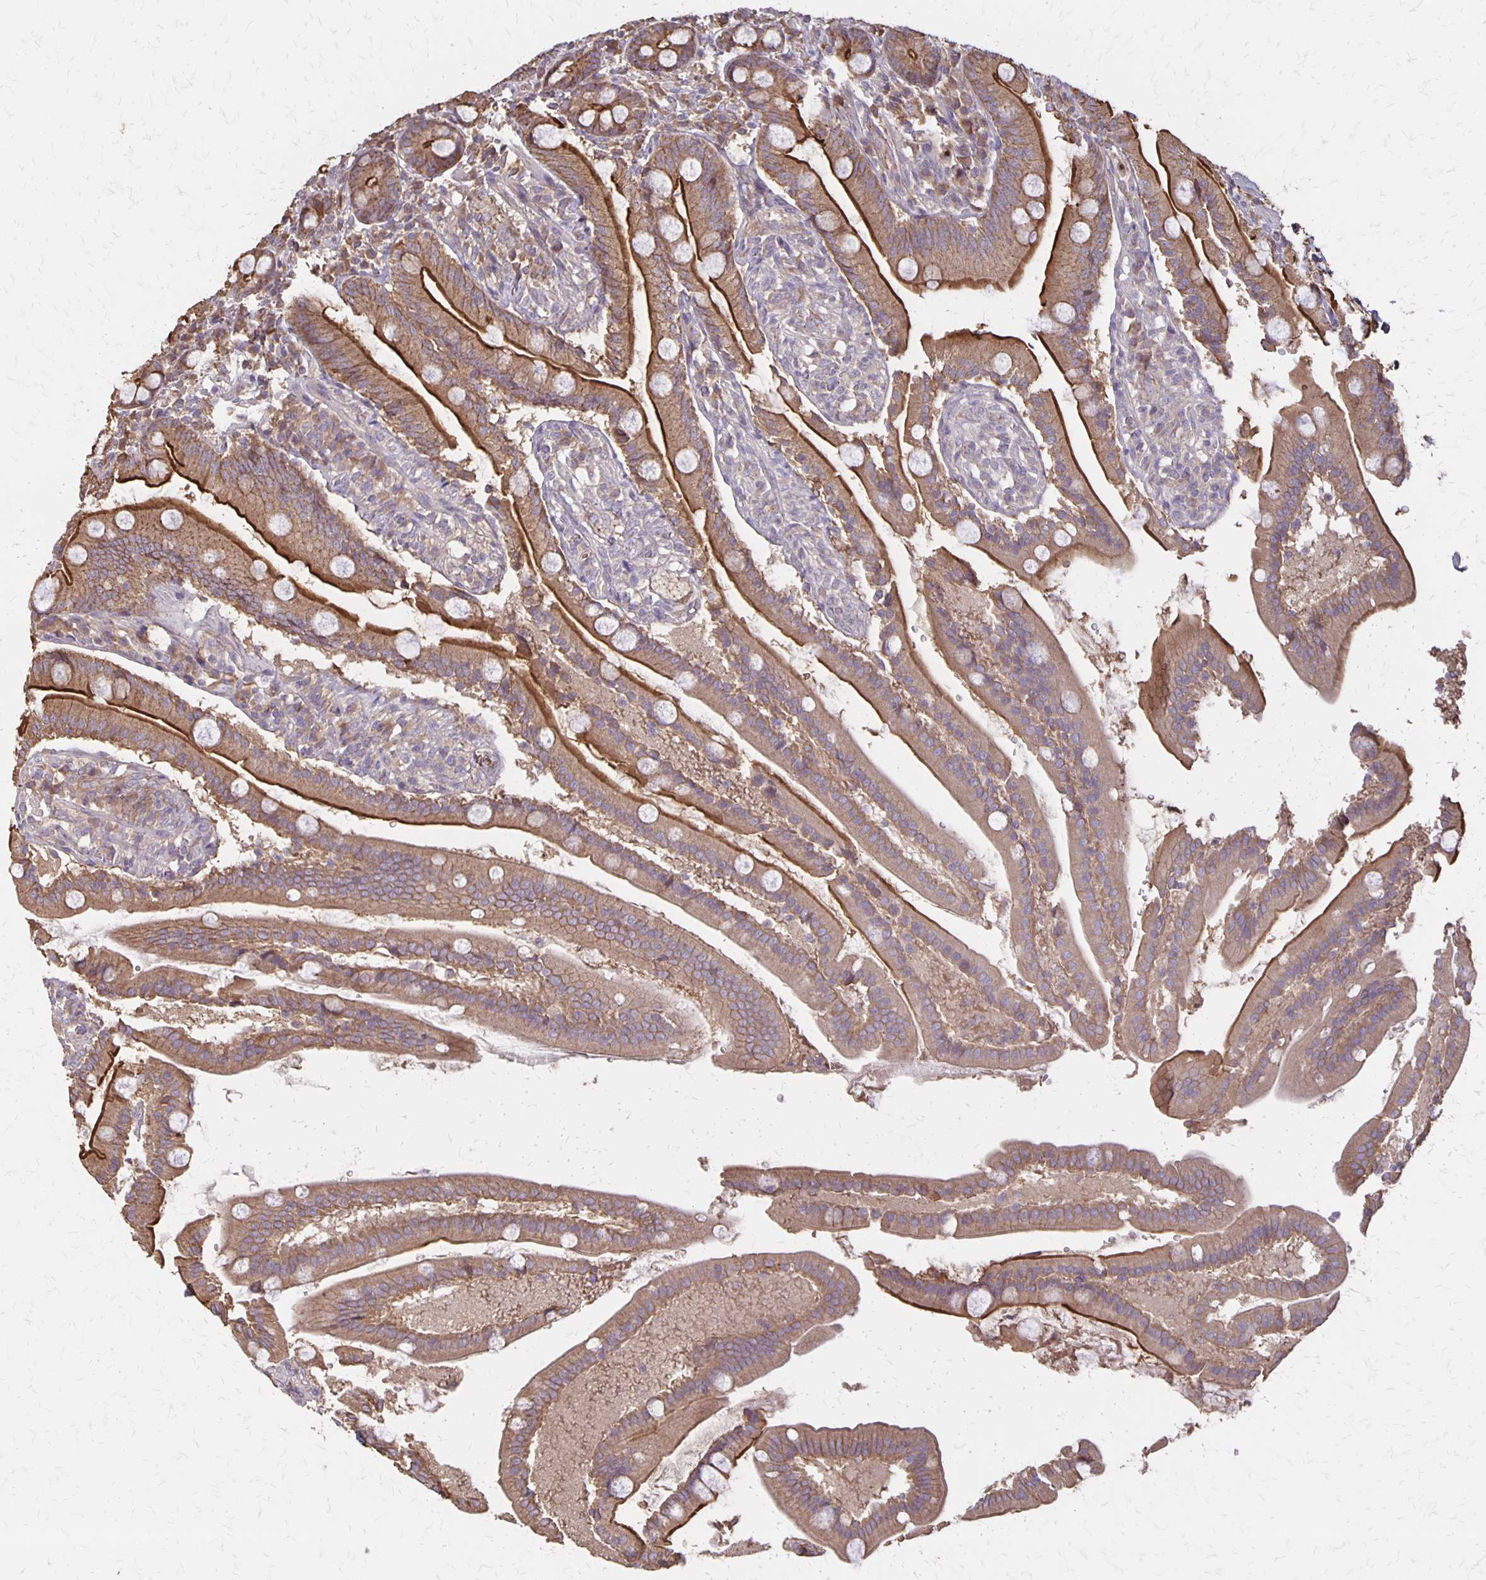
{"staining": {"intensity": "strong", "quantity": "25%-75%", "location": "cytoplasmic/membranous"}, "tissue": "duodenum", "cell_type": "Glandular cells", "image_type": "normal", "snomed": [{"axis": "morphology", "description": "Normal tissue, NOS"}, {"axis": "topography", "description": "Duodenum"}], "caption": "The histopathology image demonstrates immunohistochemical staining of unremarkable duodenum. There is strong cytoplasmic/membranous positivity is appreciated in approximately 25%-75% of glandular cells.", "gene": "PROM2", "patient": {"sex": "female", "age": 67}}